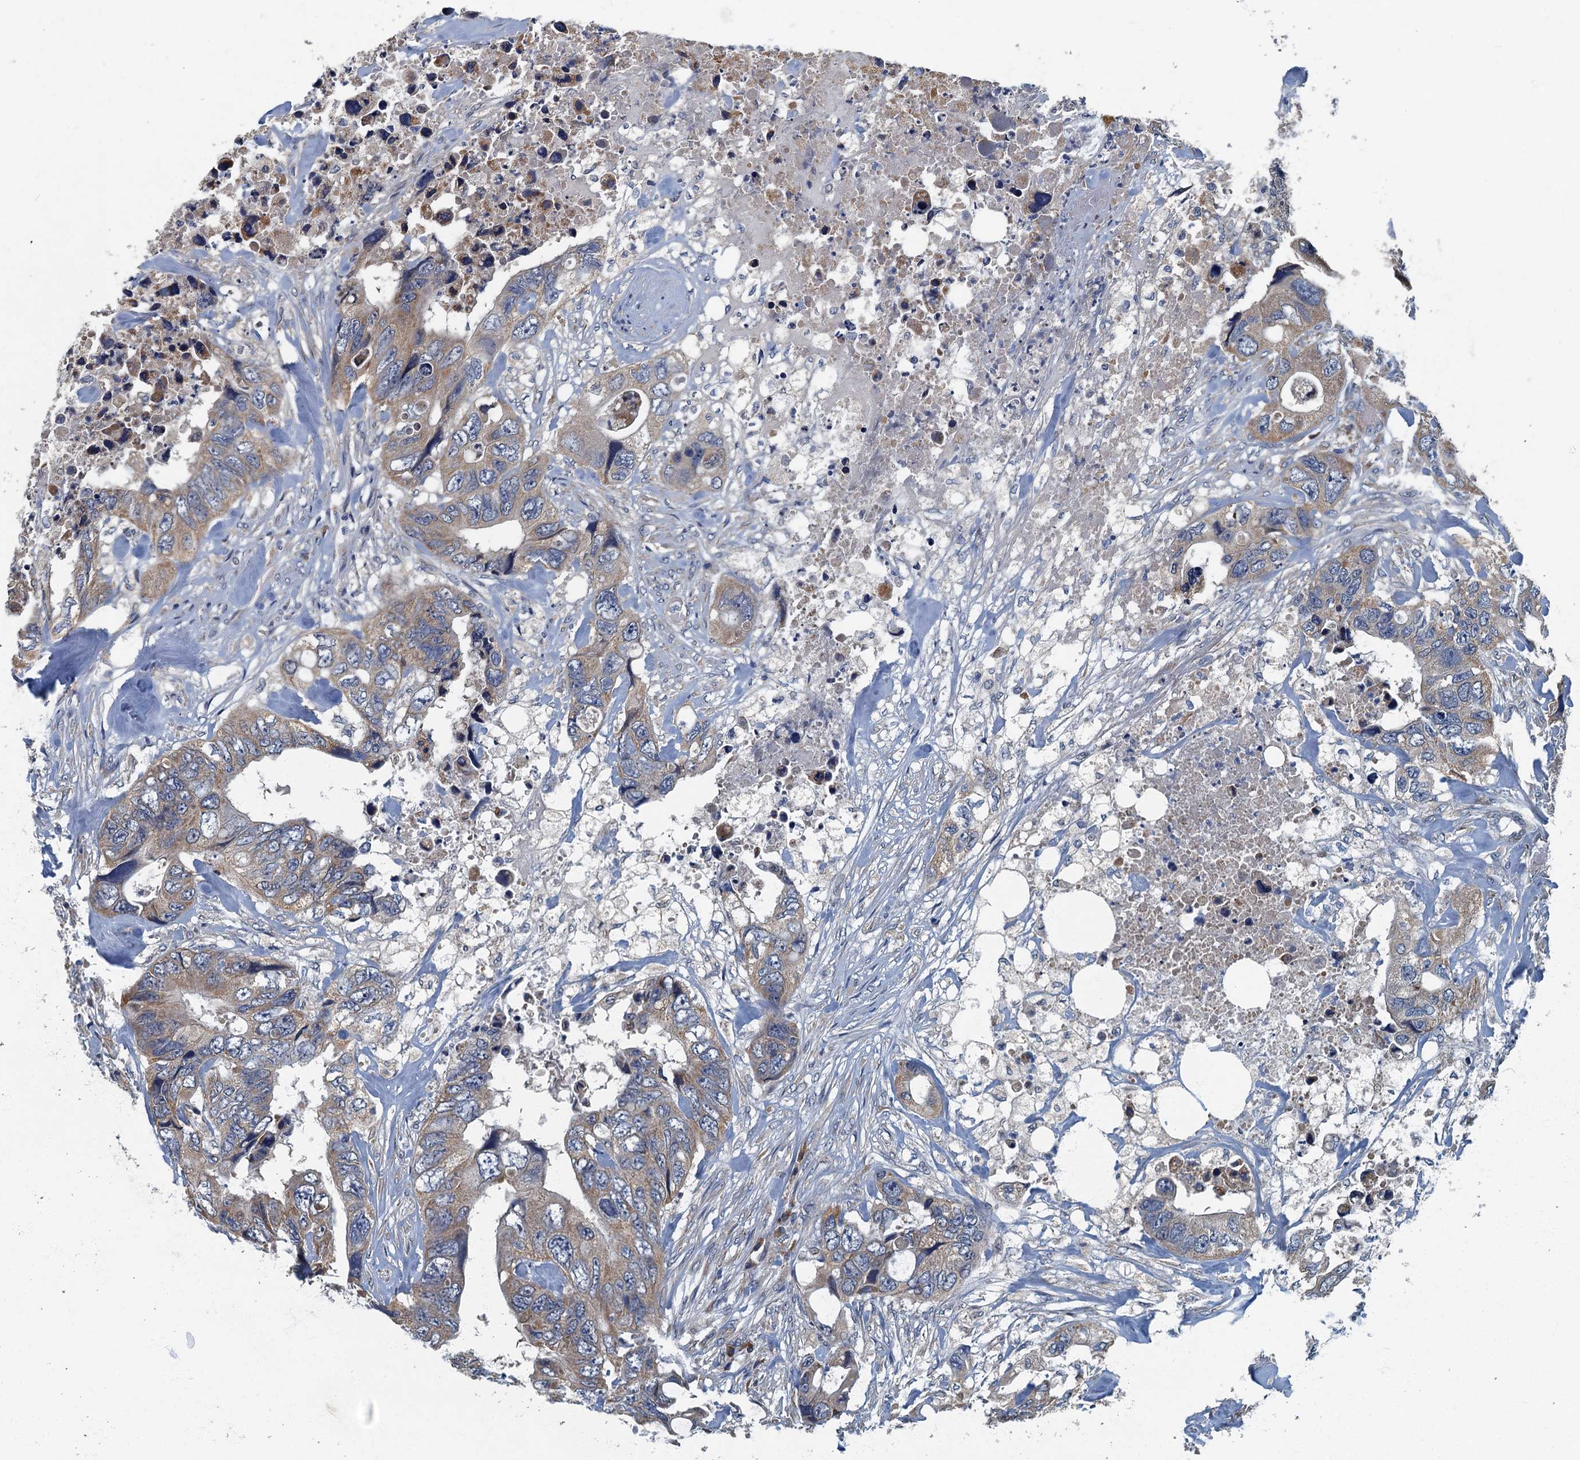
{"staining": {"intensity": "weak", "quantity": "25%-75%", "location": "cytoplasmic/membranous"}, "tissue": "colorectal cancer", "cell_type": "Tumor cells", "image_type": "cancer", "snomed": [{"axis": "morphology", "description": "Adenocarcinoma, NOS"}, {"axis": "topography", "description": "Rectum"}], "caption": "The image exhibits staining of adenocarcinoma (colorectal), revealing weak cytoplasmic/membranous protein expression (brown color) within tumor cells.", "gene": "DDX49", "patient": {"sex": "male", "age": 57}}